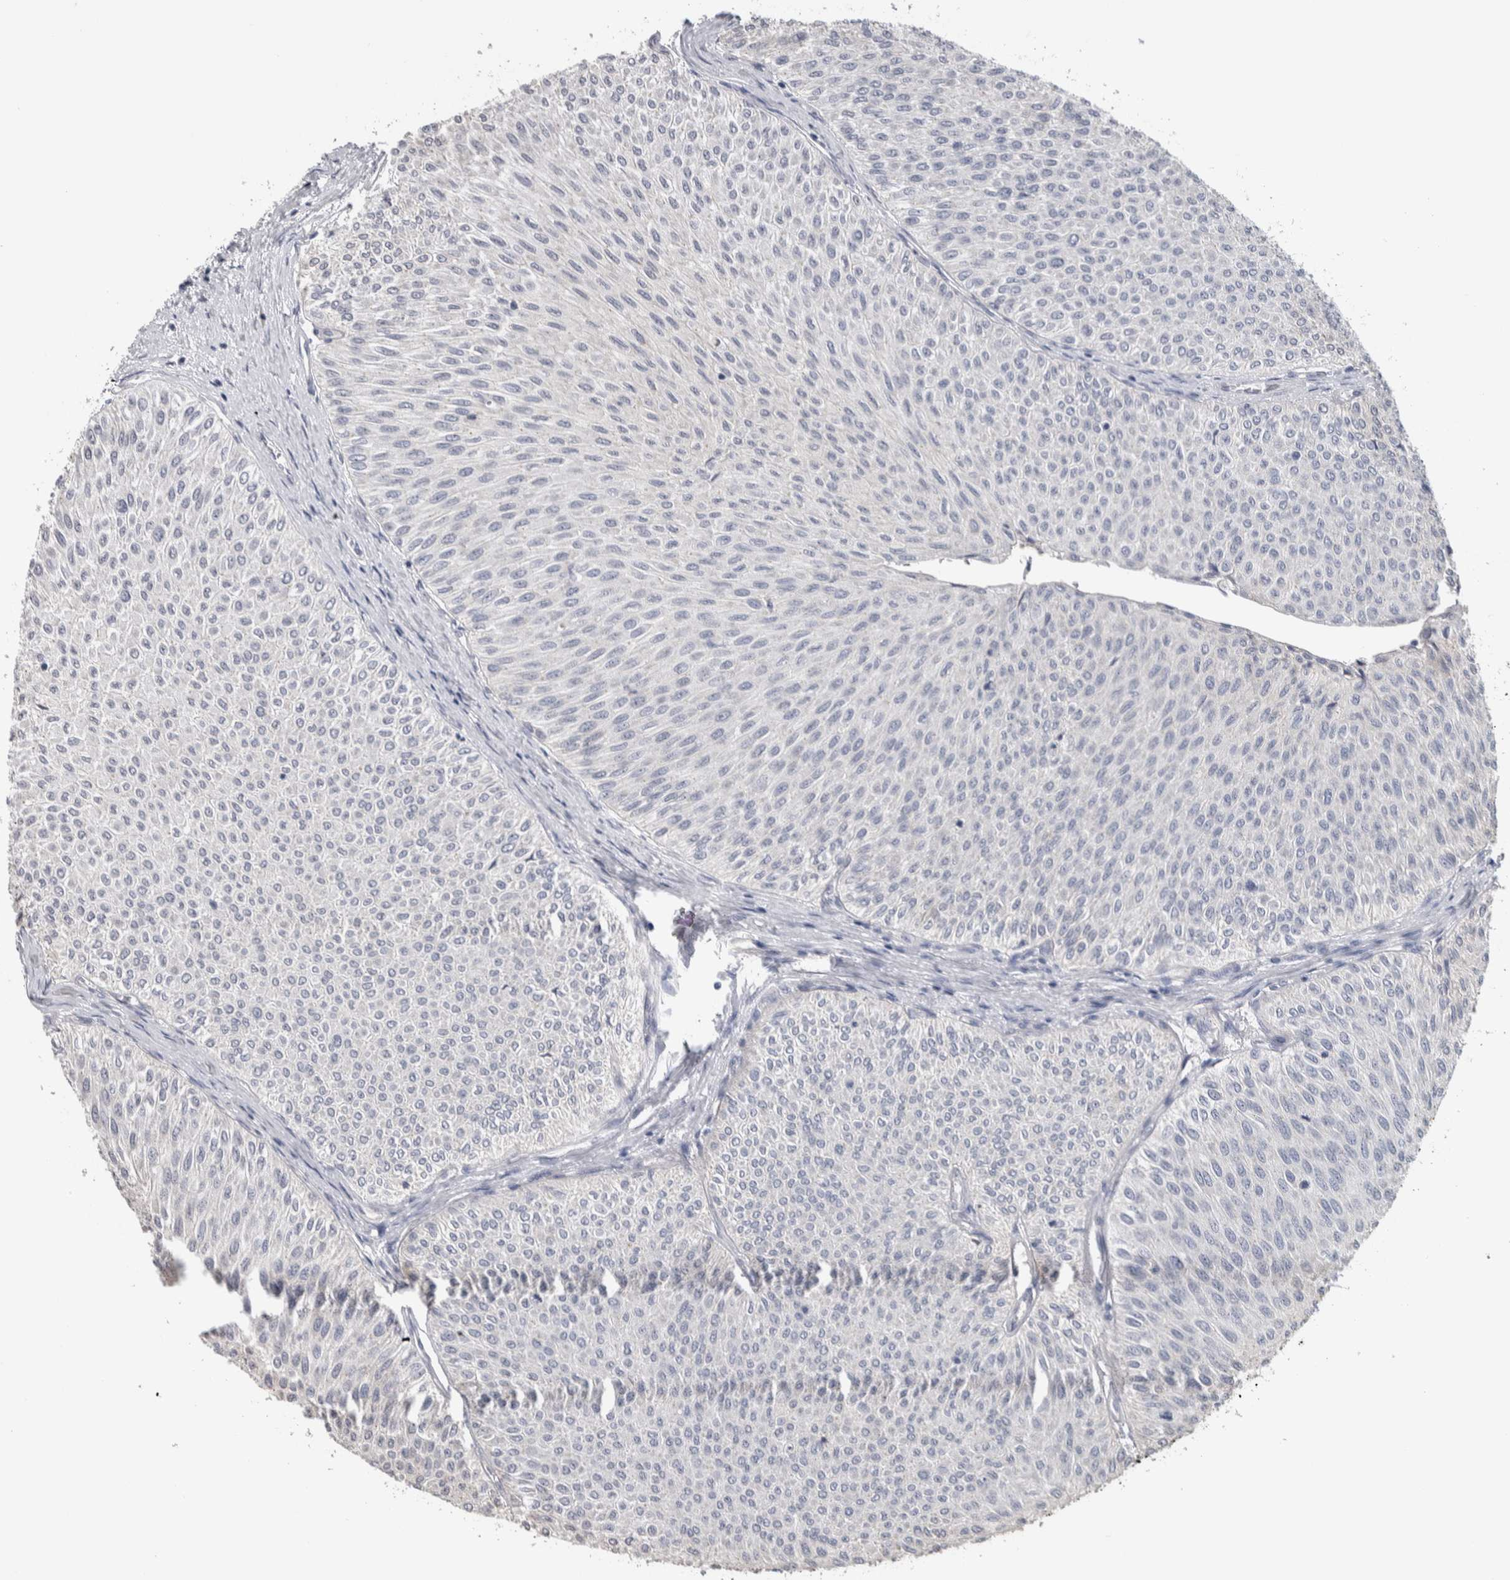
{"staining": {"intensity": "negative", "quantity": "none", "location": "none"}, "tissue": "urothelial cancer", "cell_type": "Tumor cells", "image_type": "cancer", "snomed": [{"axis": "morphology", "description": "Urothelial carcinoma, Low grade"}, {"axis": "topography", "description": "Urinary bladder"}], "caption": "Immunohistochemical staining of urothelial cancer shows no significant expression in tumor cells.", "gene": "TMEM102", "patient": {"sex": "male", "age": 78}}